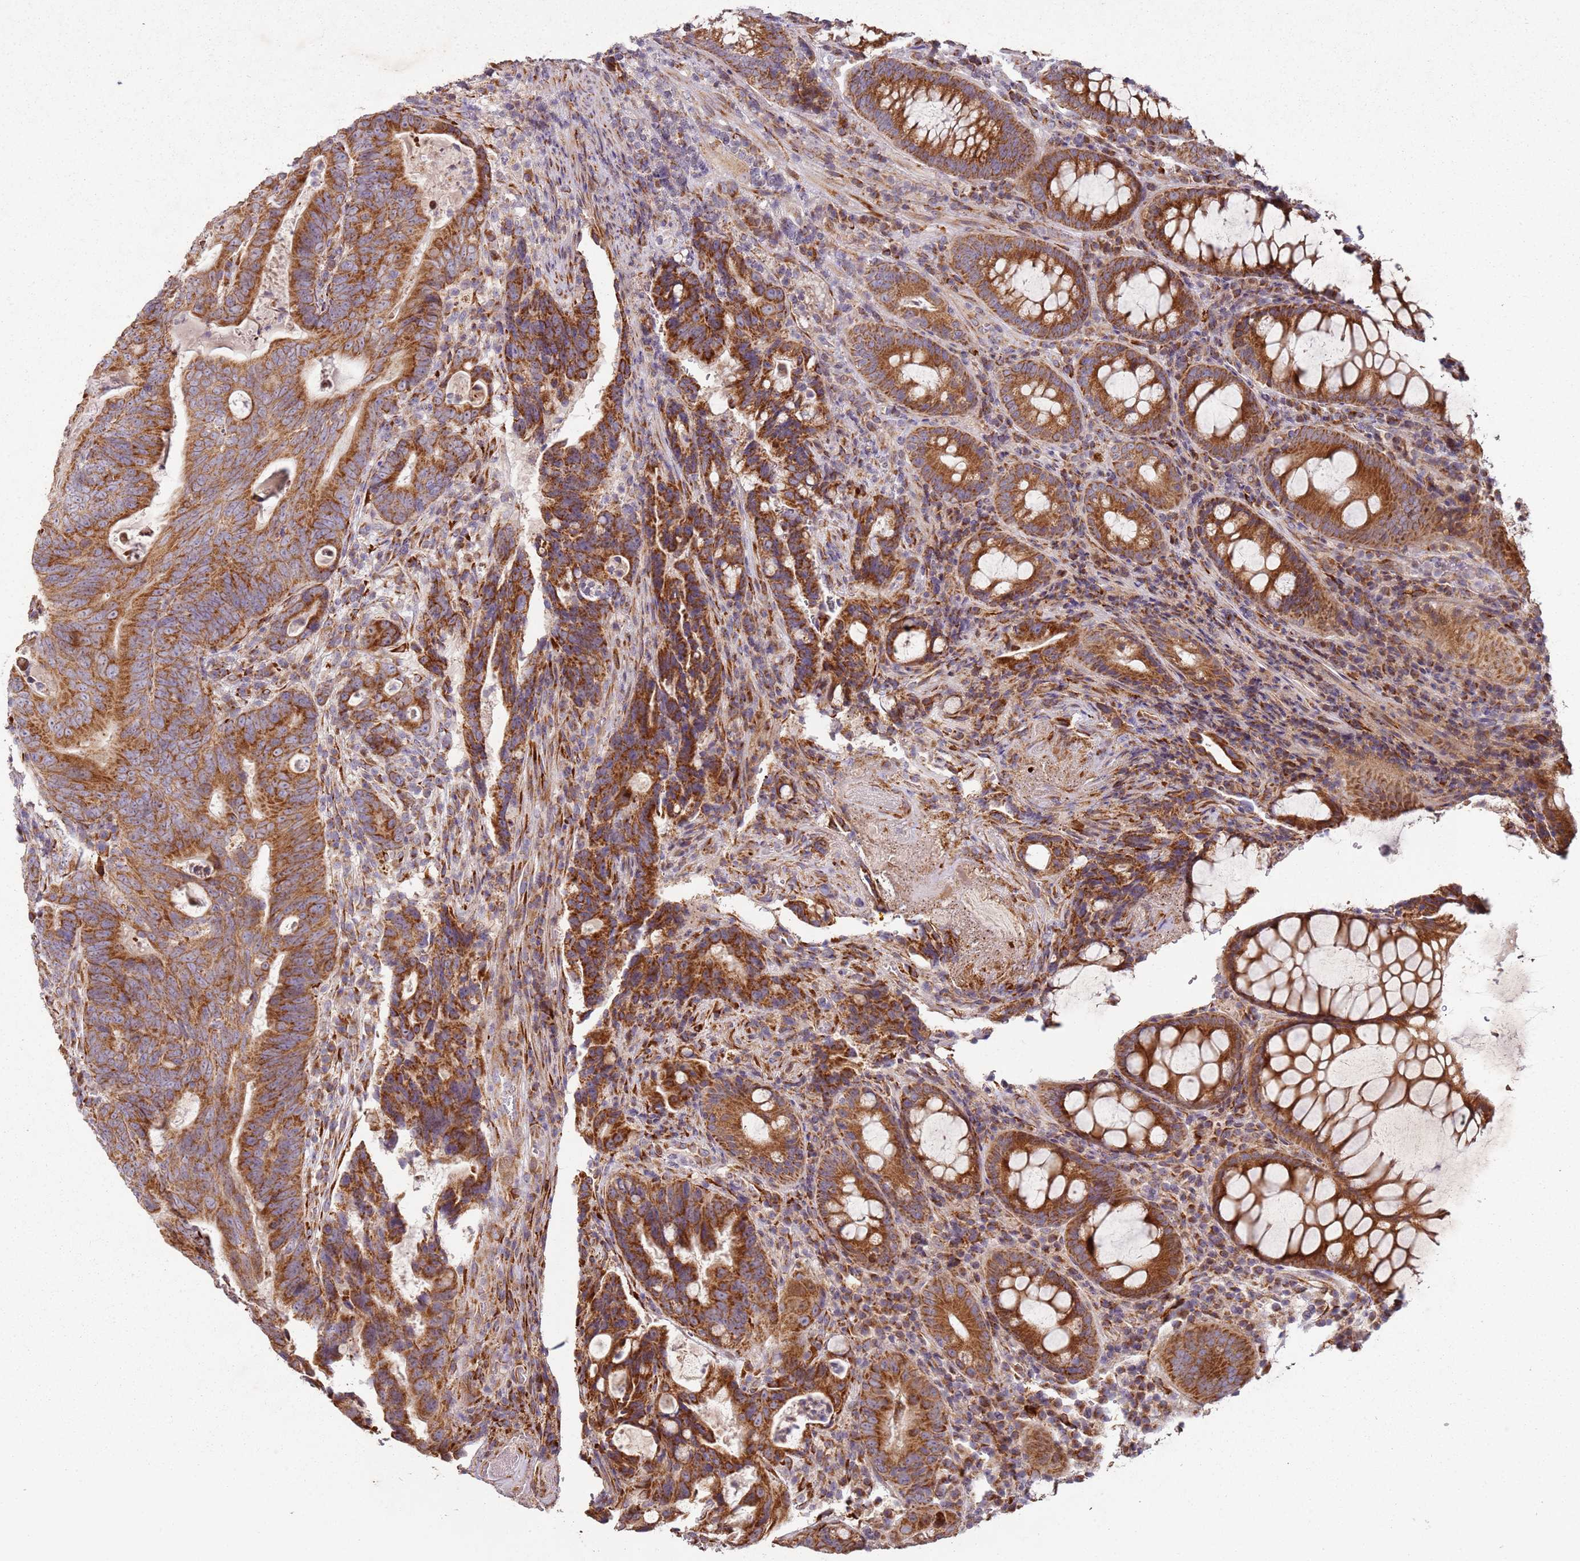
{"staining": {"intensity": "strong", "quantity": ">75%", "location": "cytoplasmic/membranous"}, "tissue": "colorectal cancer", "cell_type": "Tumor cells", "image_type": "cancer", "snomed": [{"axis": "morphology", "description": "Adenocarcinoma, NOS"}, {"axis": "topography", "description": "Colon"}], "caption": "Human colorectal adenocarcinoma stained for a protein (brown) demonstrates strong cytoplasmic/membranous positive staining in about >75% of tumor cells.", "gene": "ARFRP1", "patient": {"sex": "female", "age": 82}}